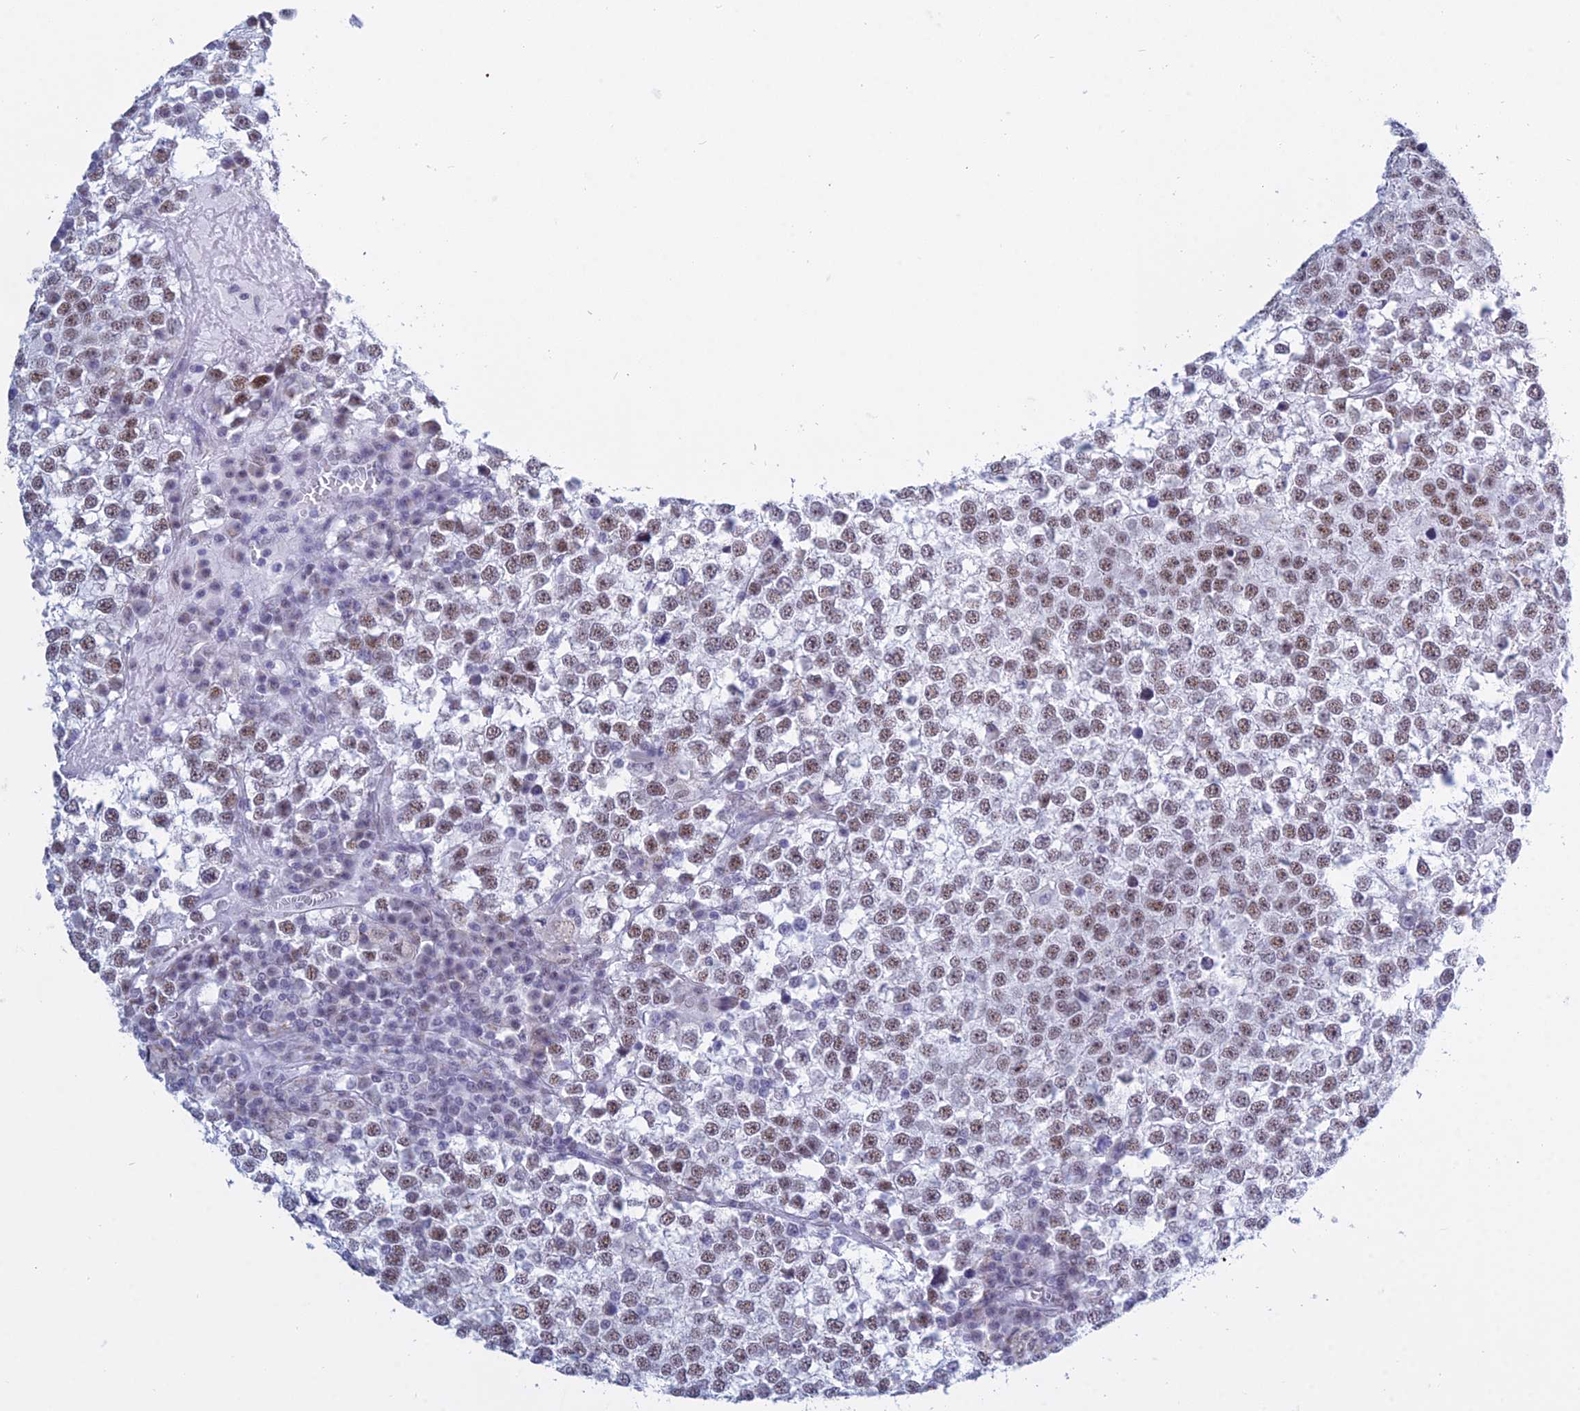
{"staining": {"intensity": "moderate", "quantity": "25%-75%", "location": "nuclear"}, "tissue": "testis cancer", "cell_type": "Tumor cells", "image_type": "cancer", "snomed": [{"axis": "morphology", "description": "Seminoma, NOS"}, {"axis": "topography", "description": "Testis"}], "caption": "Human testis cancer (seminoma) stained for a protein (brown) displays moderate nuclear positive positivity in about 25%-75% of tumor cells.", "gene": "KLF14", "patient": {"sex": "male", "age": 65}}